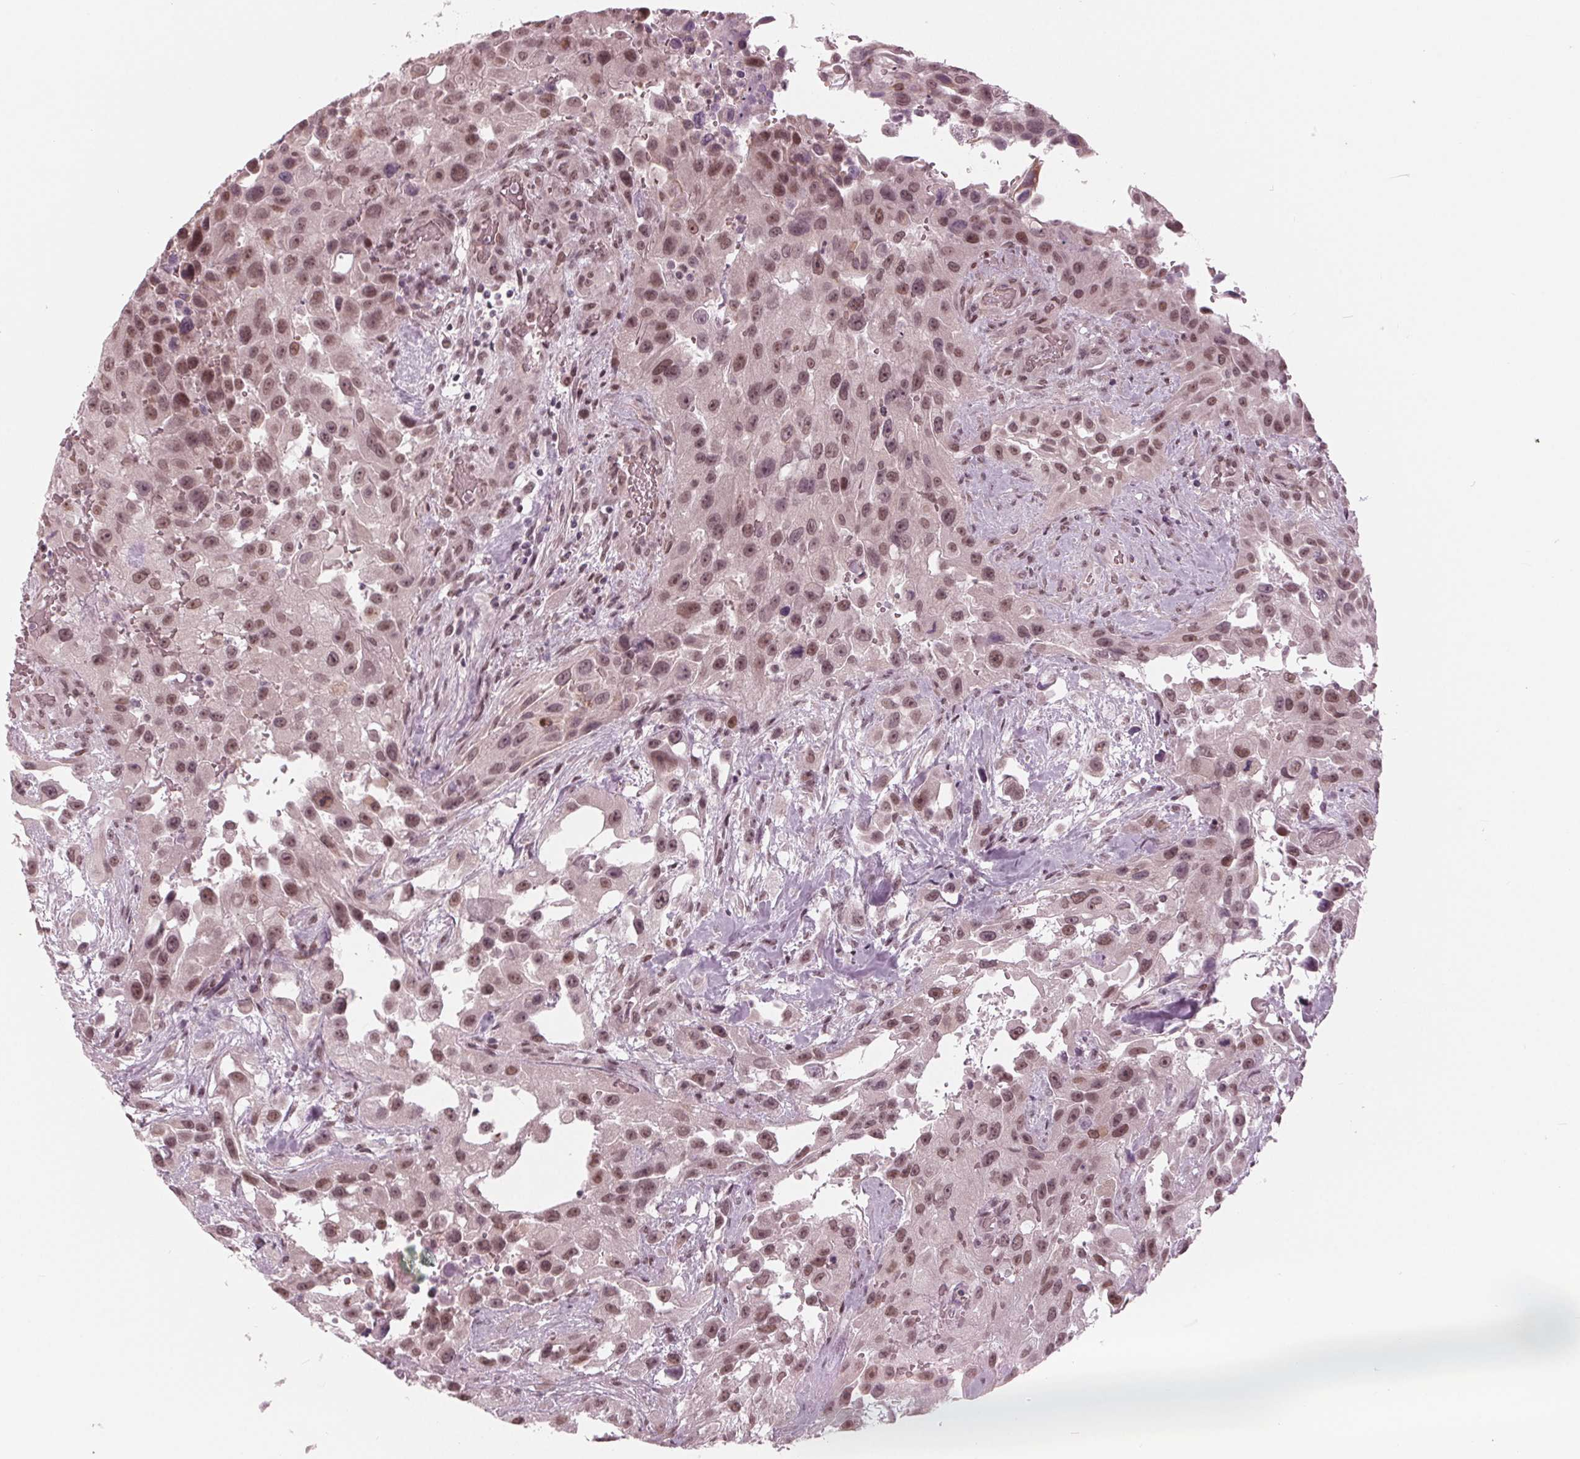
{"staining": {"intensity": "moderate", "quantity": ">75%", "location": "nuclear"}, "tissue": "urothelial cancer", "cell_type": "Tumor cells", "image_type": "cancer", "snomed": [{"axis": "morphology", "description": "Urothelial carcinoma, High grade"}, {"axis": "topography", "description": "Urinary bladder"}], "caption": "Tumor cells show medium levels of moderate nuclear staining in approximately >75% of cells in human urothelial cancer.", "gene": "DNMT3L", "patient": {"sex": "male", "age": 79}}